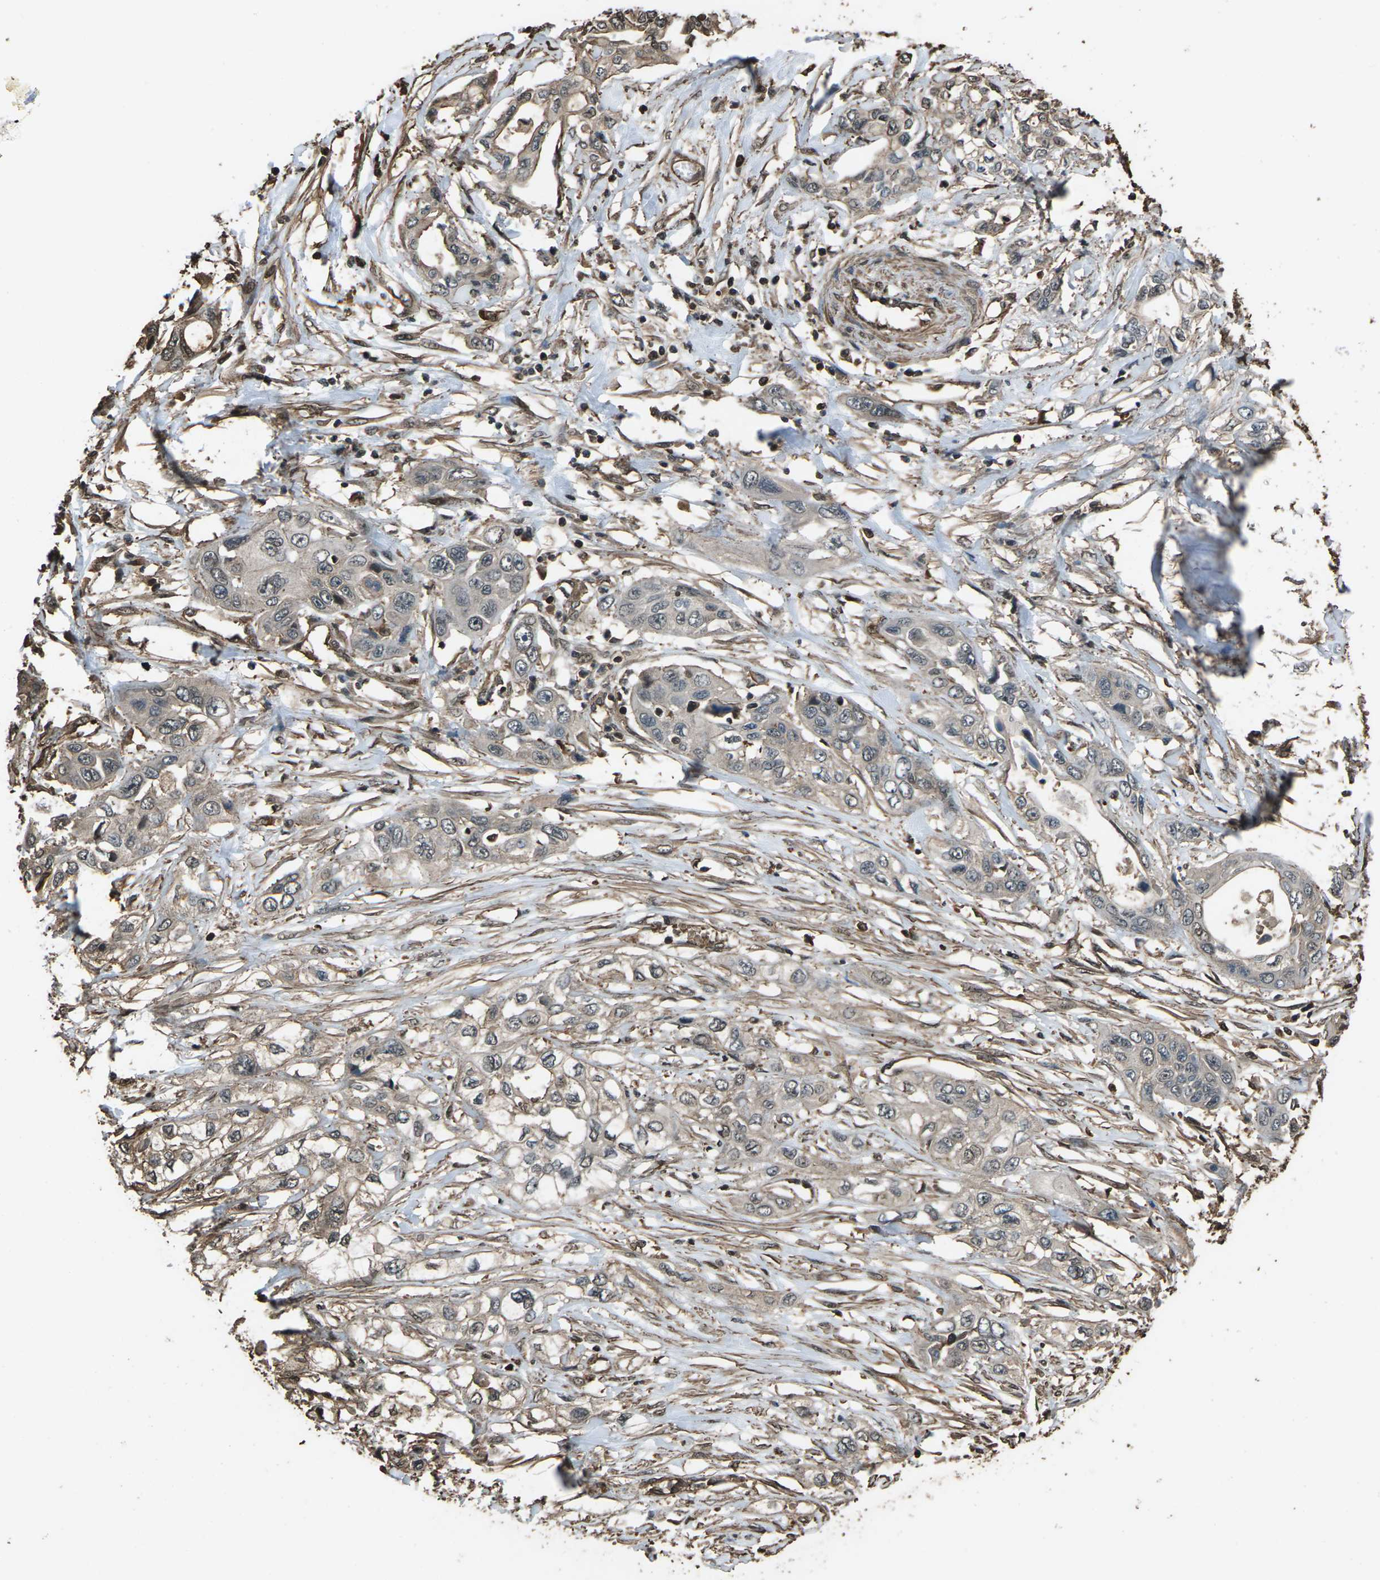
{"staining": {"intensity": "negative", "quantity": "none", "location": "none"}, "tissue": "pancreatic cancer", "cell_type": "Tumor cells", "image_type": "cancer", "snomed": [{"axis": "morphology", "description": "Adenocarcinoma, NOS"}, {"axis": "topography", "description": "Pancreas"}], "caption": "This is an immunohistochemistry (IHC) histopathology image of human pancreatic adenocarcinoma. There is no positivity in tumor cells.", "gene": "DHPS", "patient": {"sex": "female", "age": 70}}